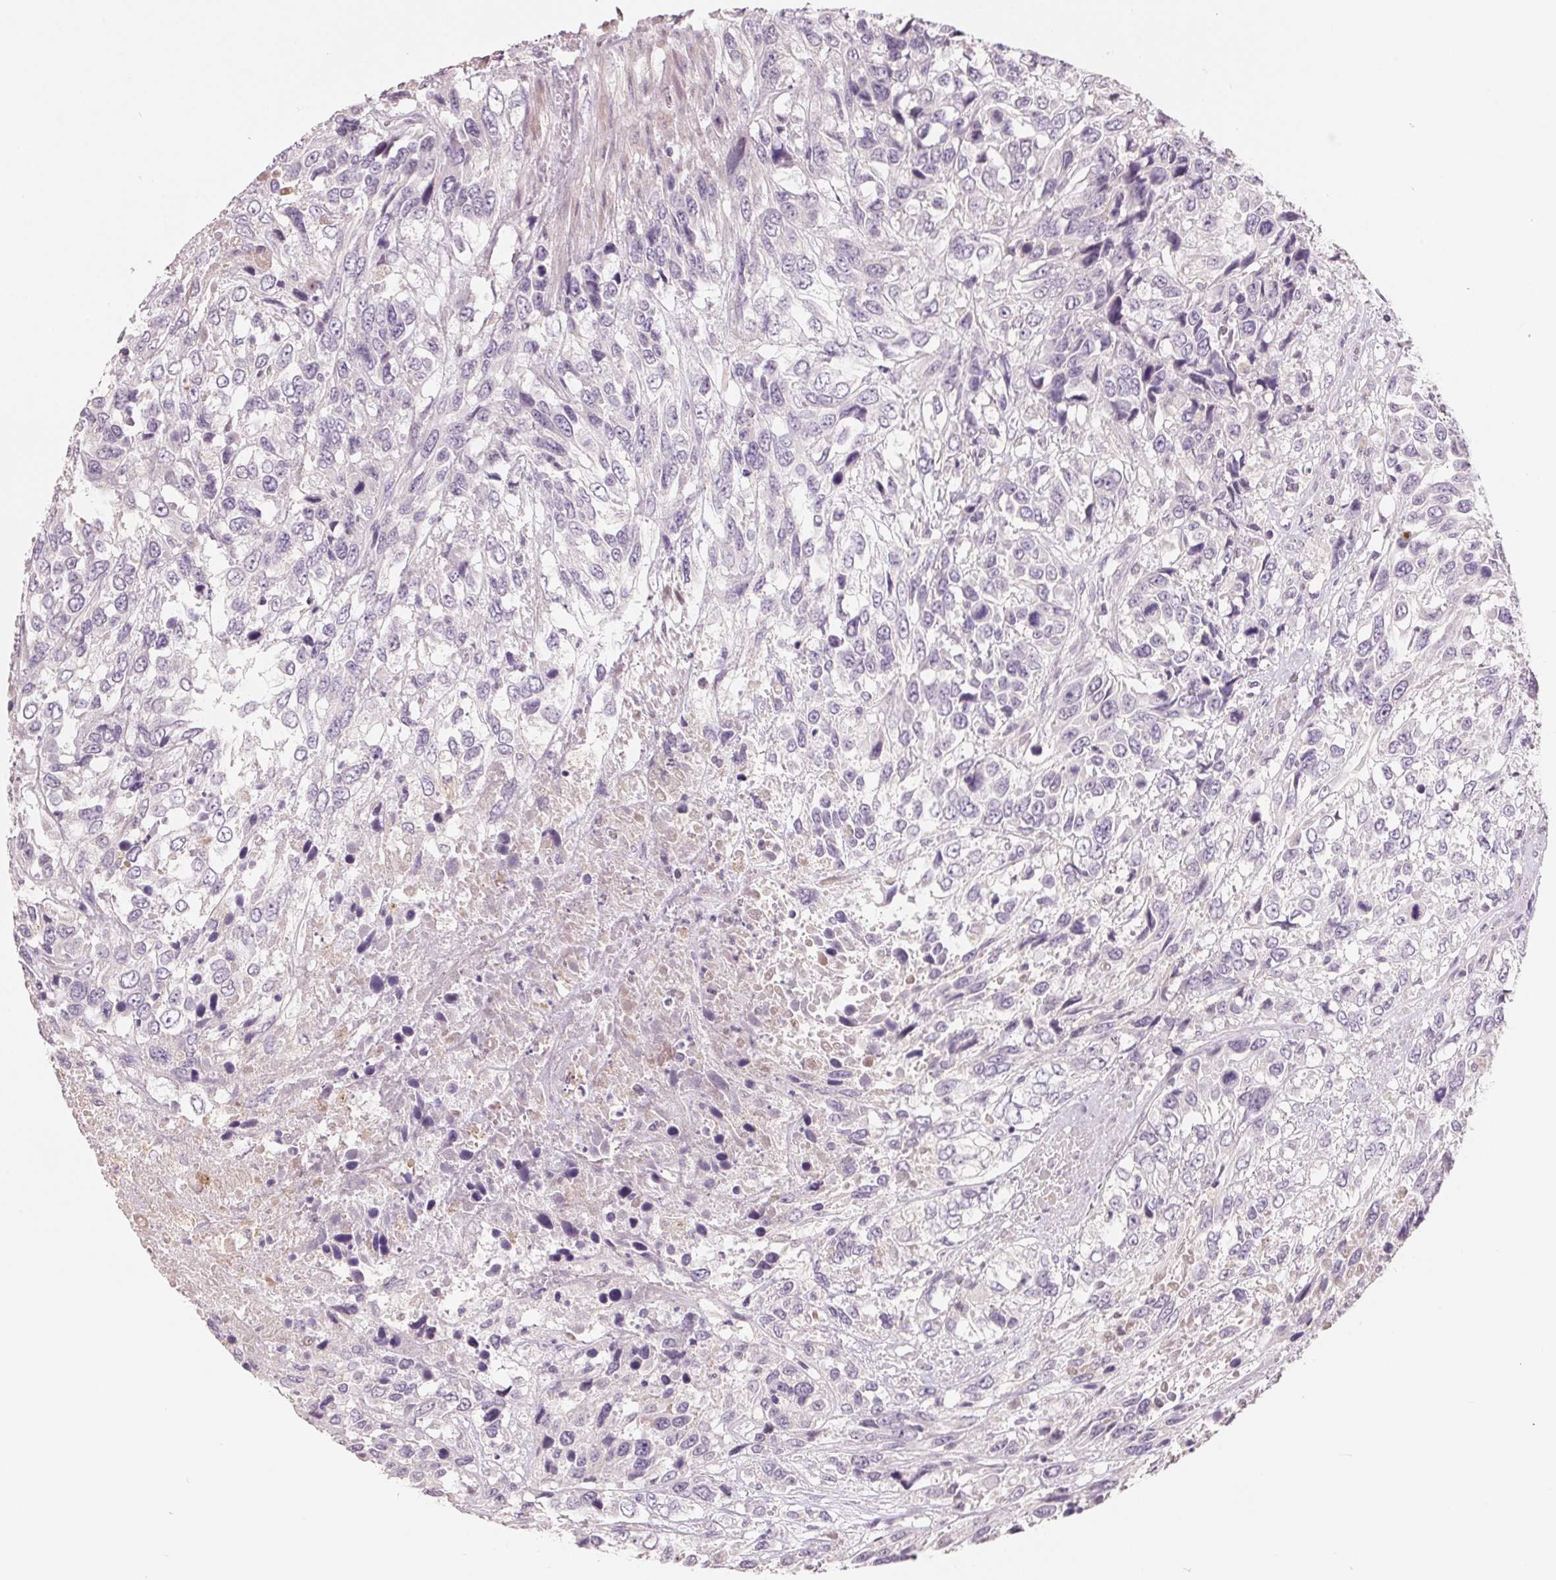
{"staining": {"intensity": "negative", "quantity": "none", "location": "none"}, "tissue": "urothelial cancer", "cell_type": "Tumor cells", "image_type": "cancer", "snomed": [{"axis": "morphology", "description": "Urothelial carcinoma, High grade"}, {"axis": "topography", "description": "Urinary bladder"}], "caption": "Immunohistochemical staining of high-grade urothelial carcinoma shows no significant positivity in tumor cells. The staining was performed using DAB (3,3'-diaminobenzidine) to visualize the protein expression in brown, while the nuclei were stained in blue with hematoxylin (Magnification: 20x).", "gene": "VTCN1", "patient": {"sex": "female", "age": 70}}